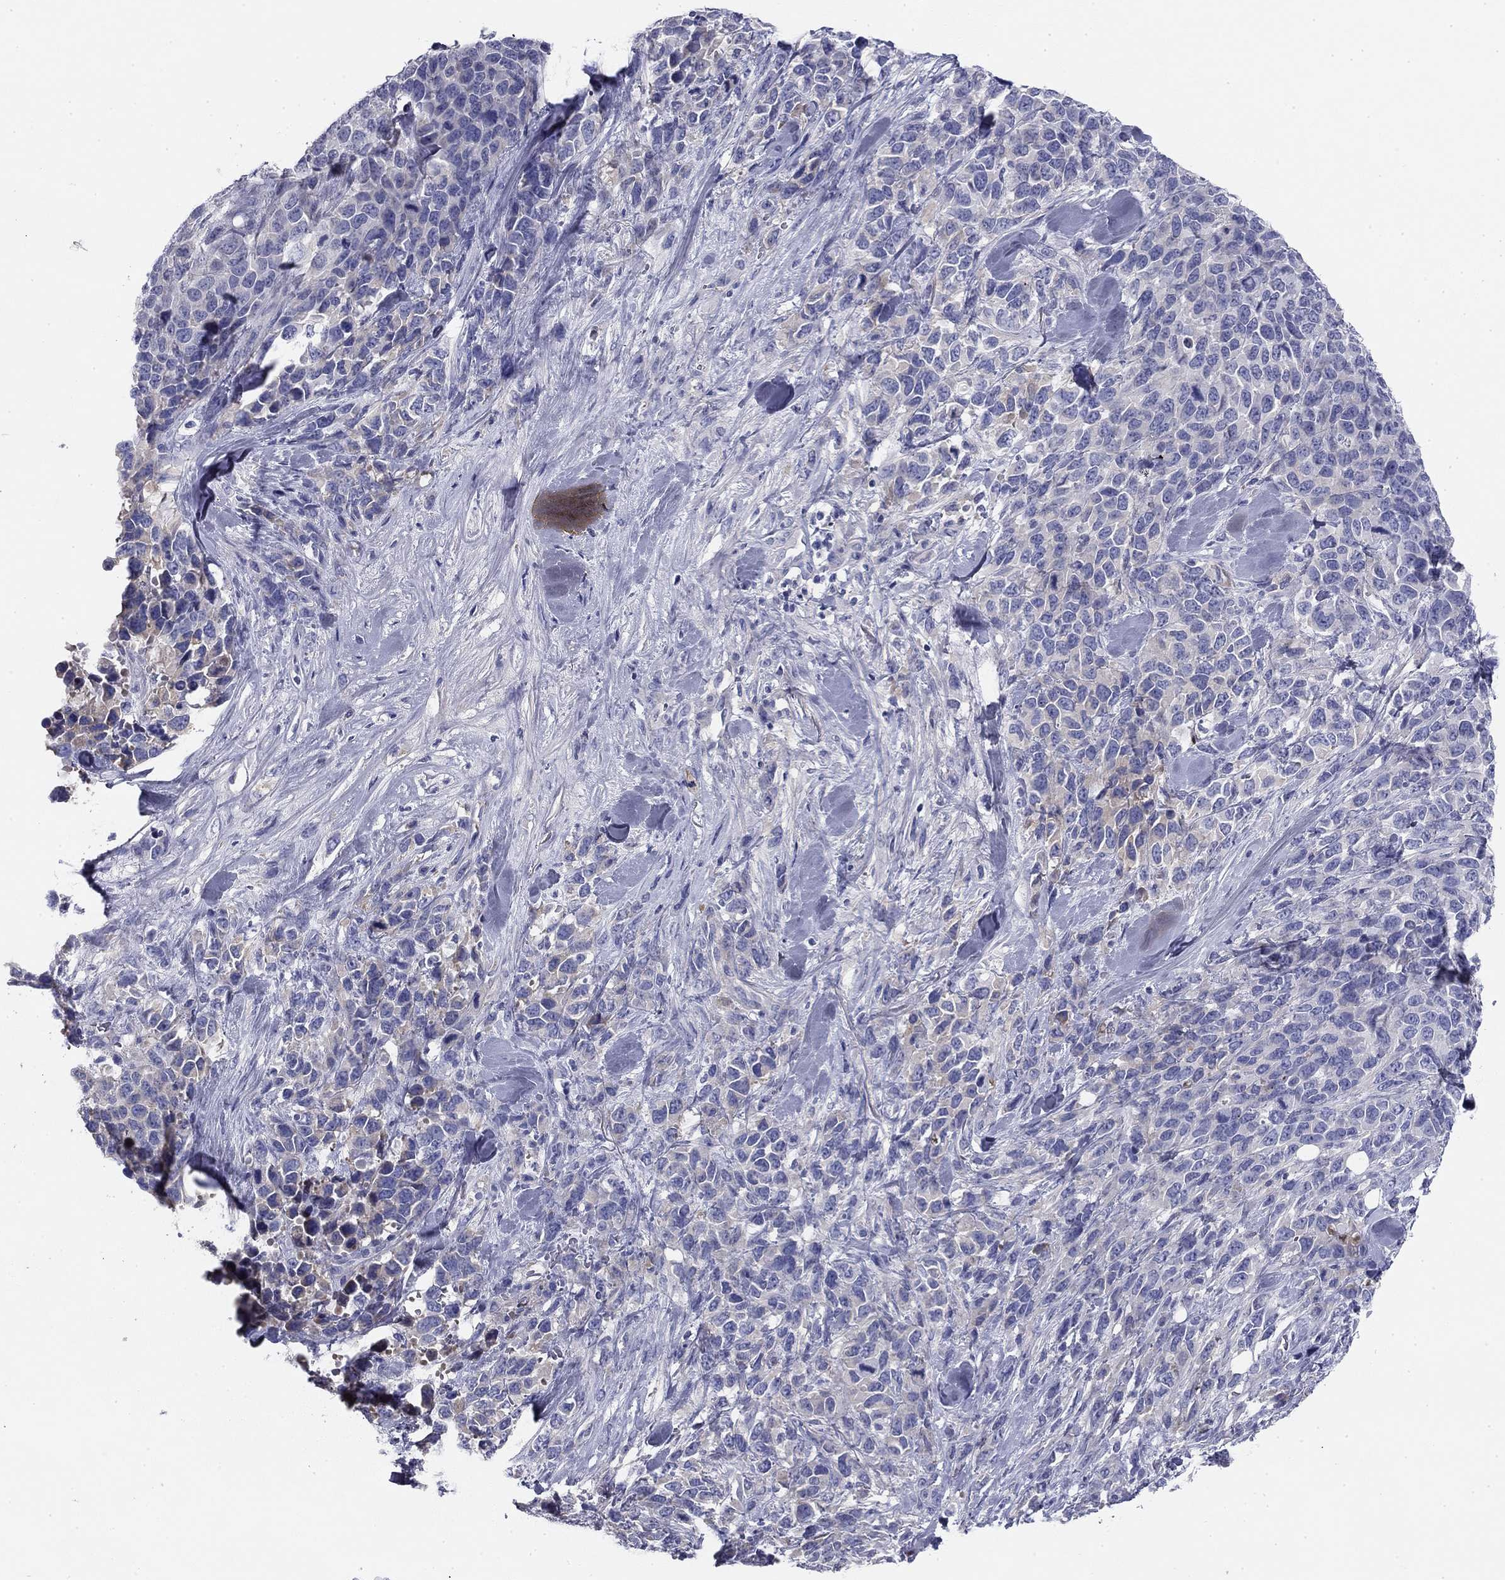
{"staining": {"intensity": "negative", "quantity": "none", "location": "none"}, "tissue": "melanoma", "cell_type": "Tumor cells", "image_type": "cancer", "snomed": [{"axis": "morphology", "description": "Malignant melanoma, Metastatic site"}, {"axis": "topography", "description": "Skin"}], "caption": "An immunohistochemistry image of melanoma is shown. There is no staining in tumor cells of melanoma.", "gene": "CPLX4", "patient": {"sex": "male", "age": 84}}